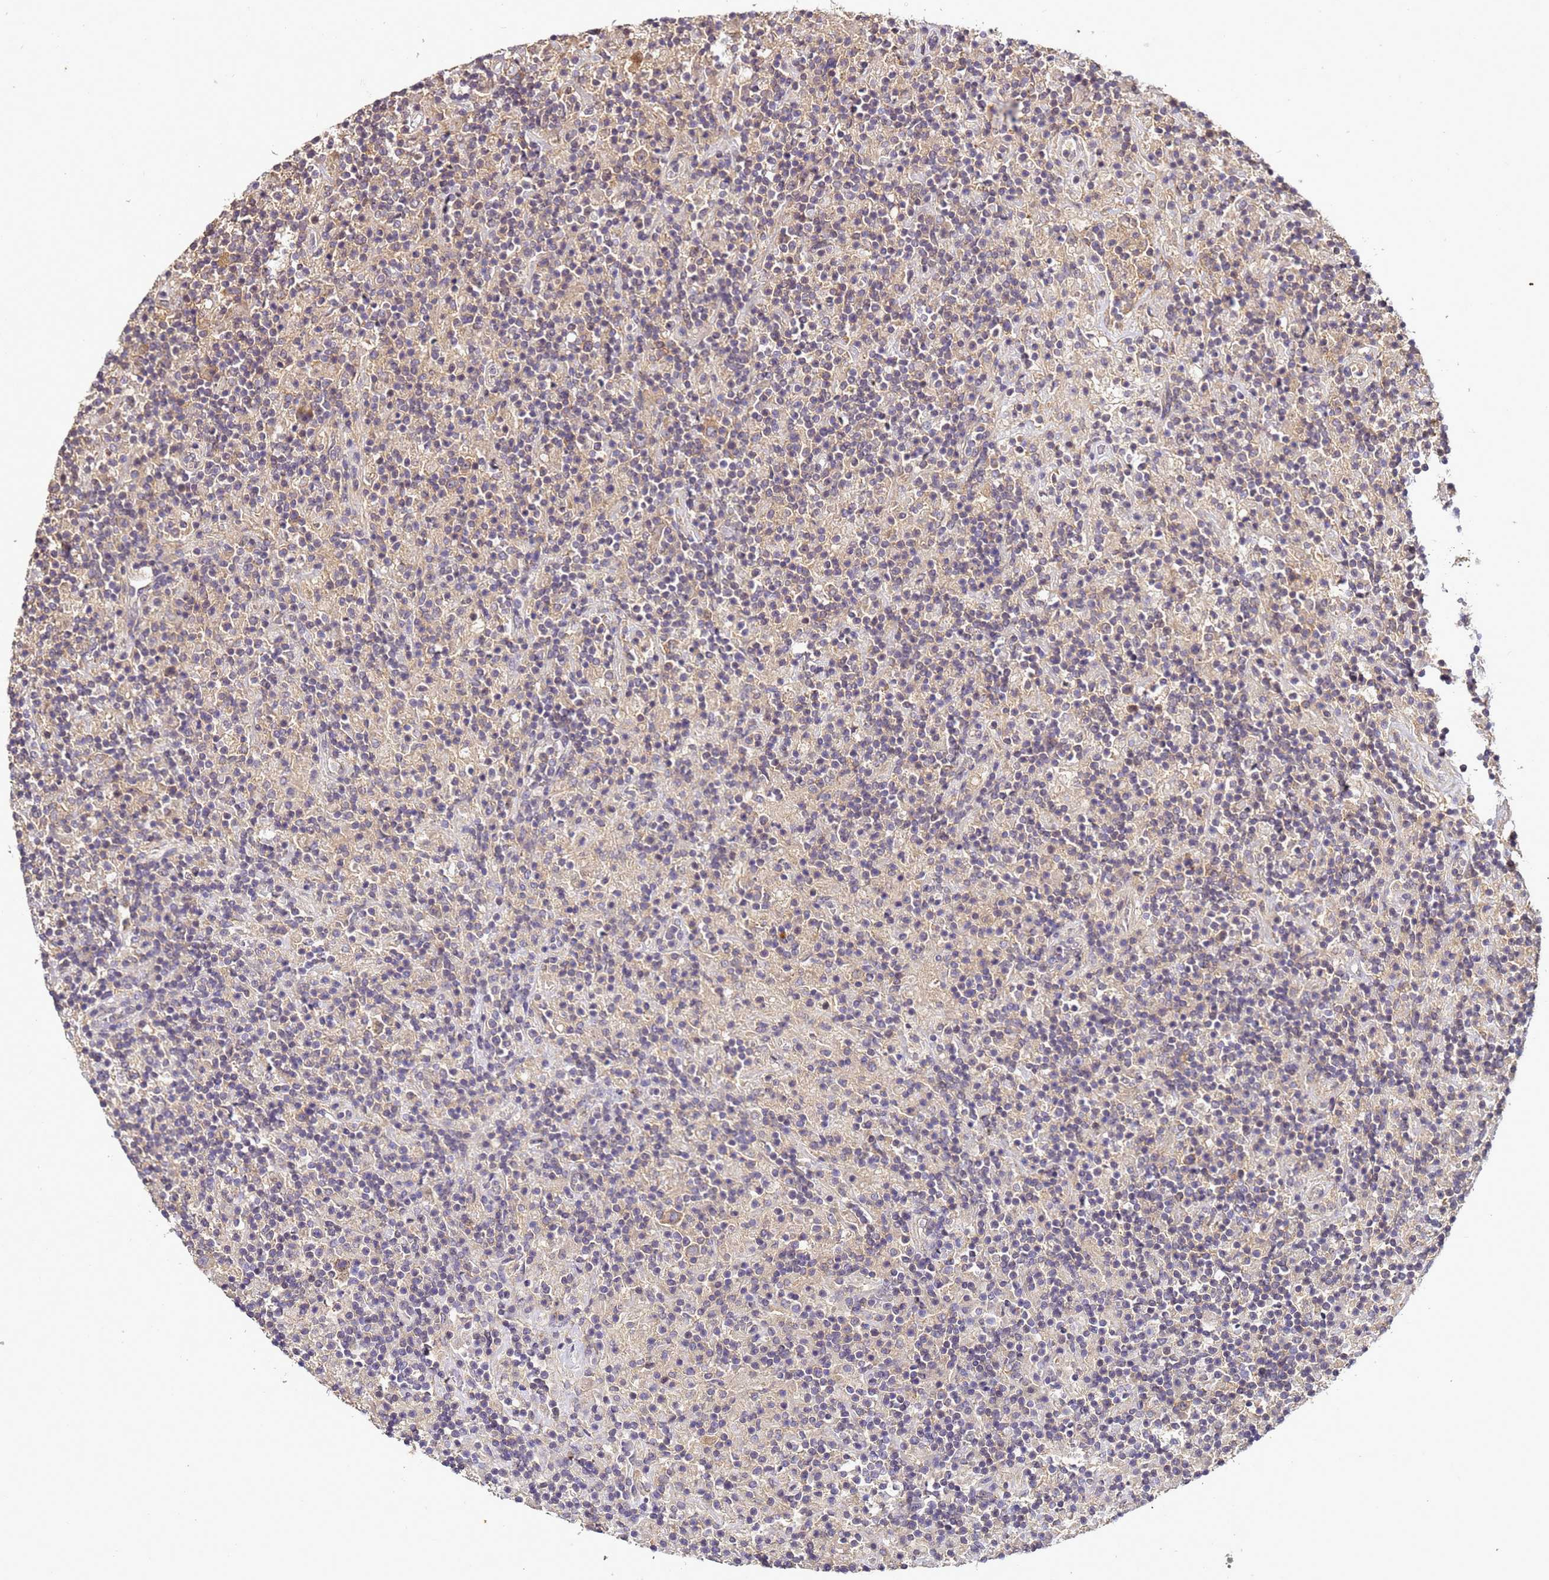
{"staining": {"intensity": "weak", "quantity": "<25%", "location": "cytoplasmic/membranous"}, "tissue": "lymphoma", "cell_type": "Tumor cells", "image_type": "cancer", "snomed": [{"axis": "morphology", "description": "Hodgkin's disease, NOS"}, {"axis": "topography", "description": "Lymph node"}], "caption": "Tumor cells show no significant protein expression in lymphoma. The staining was performed using DAB to visualize the protein expression in brown, while the nuclei were stained in blue with hematoxylin (Magnification: 20x).", "gene": "ANKRD17", "patient": {"sex": "male", "age": 70}}